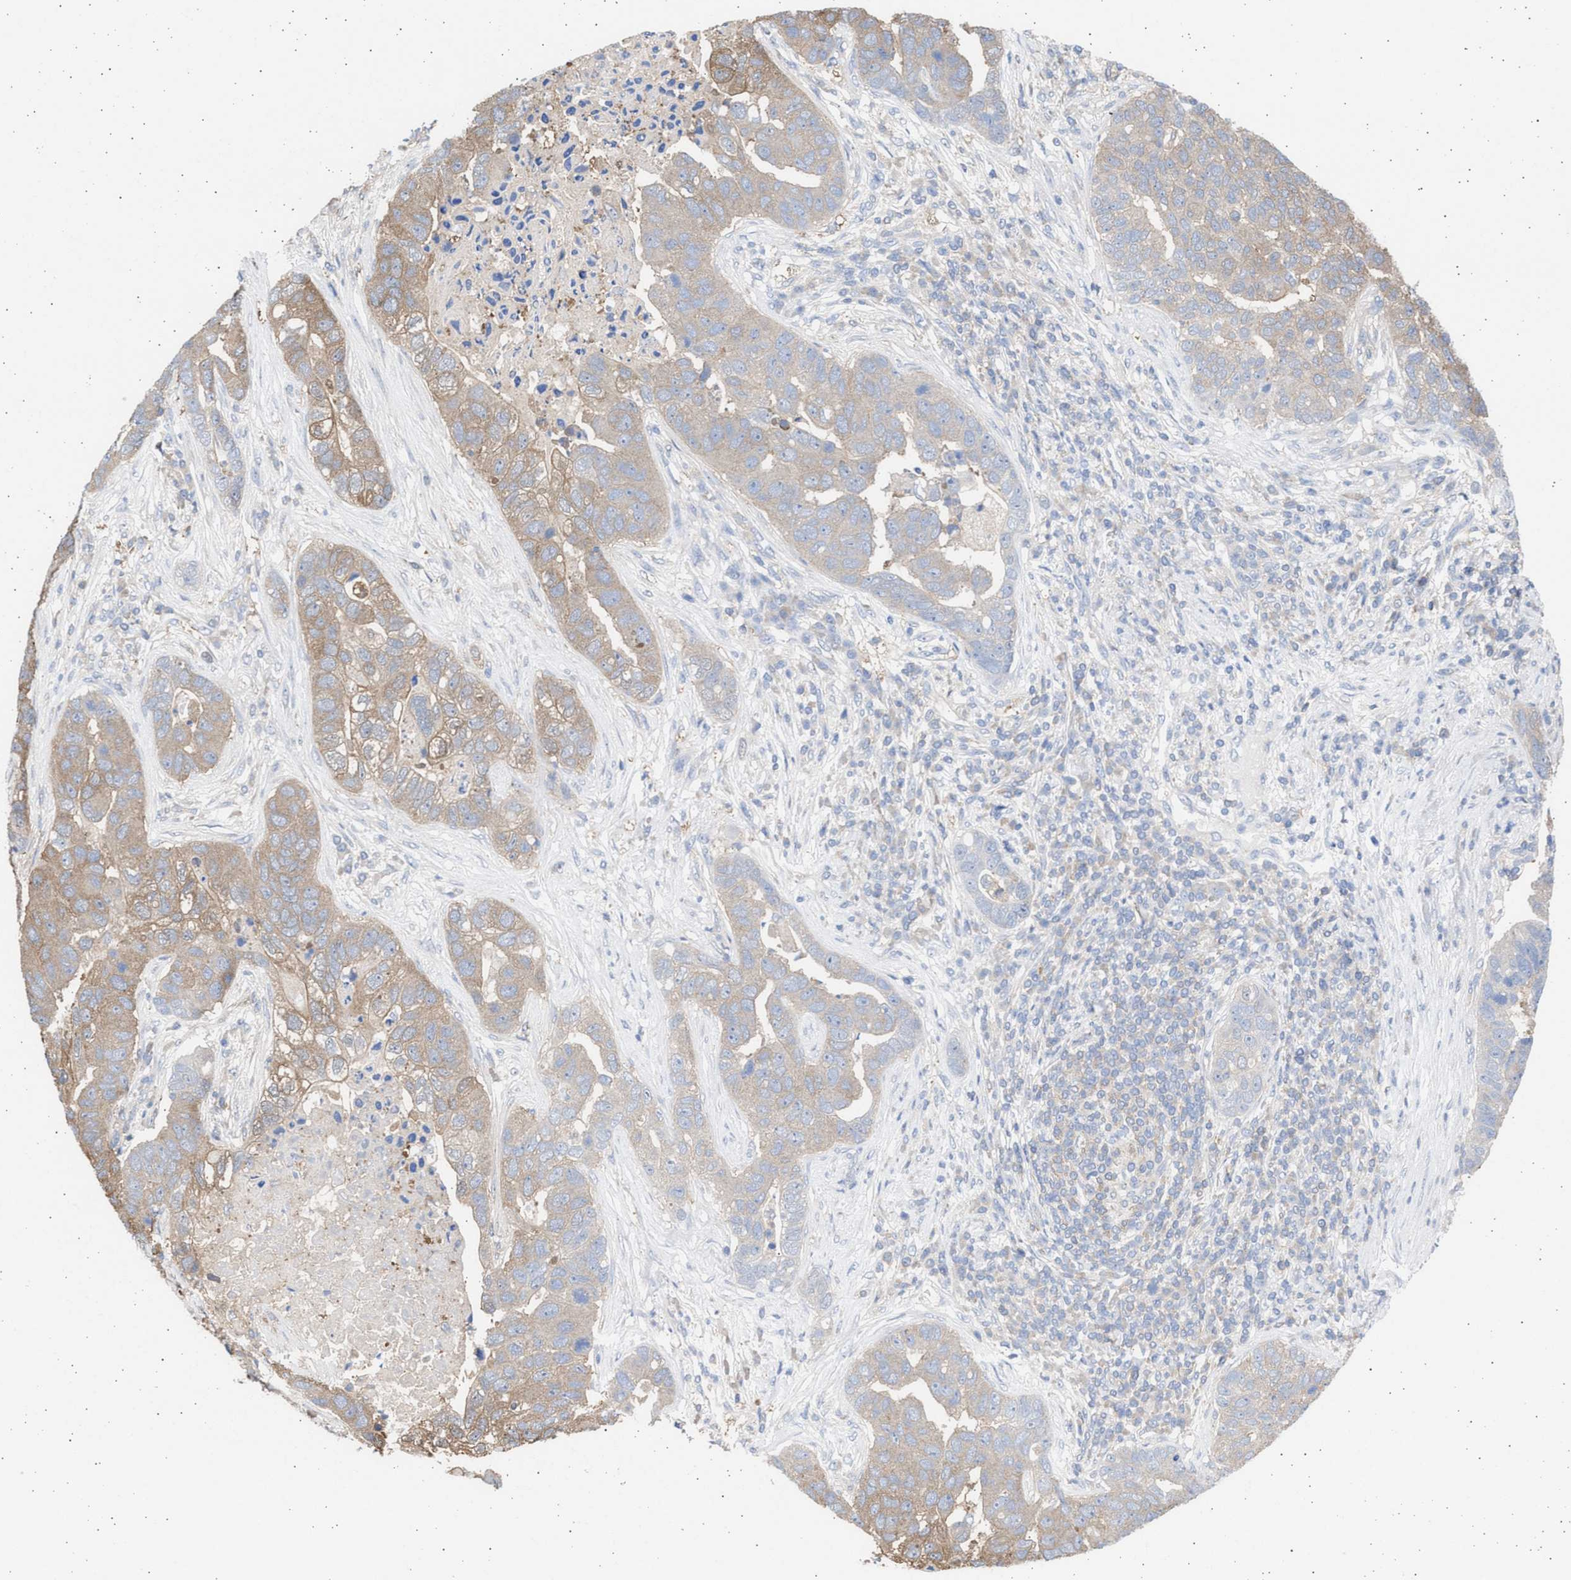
{"staining": {"intensity": "weak", "quantity": "25%-75%", "location": "cytoplasmic/membranous"}, "tissue": "pancreatic cancer", "cell_type": "Tumor cells", "image_type": "cancer", "snomed": [{"axis": "morphology", "description": "Adenocarcinoma, NOS"}, {"axis": "topography", "description": "Pancreas"}], "caption": "Brown immunohistochemical staining in adenocarcinoma (pancreatic) reveals weak cytoplasmic/membranous expression in about 25%-75% of tumor cells.", "gene": "ALDOC", "patient": {"sex": "female", "age": 61}}